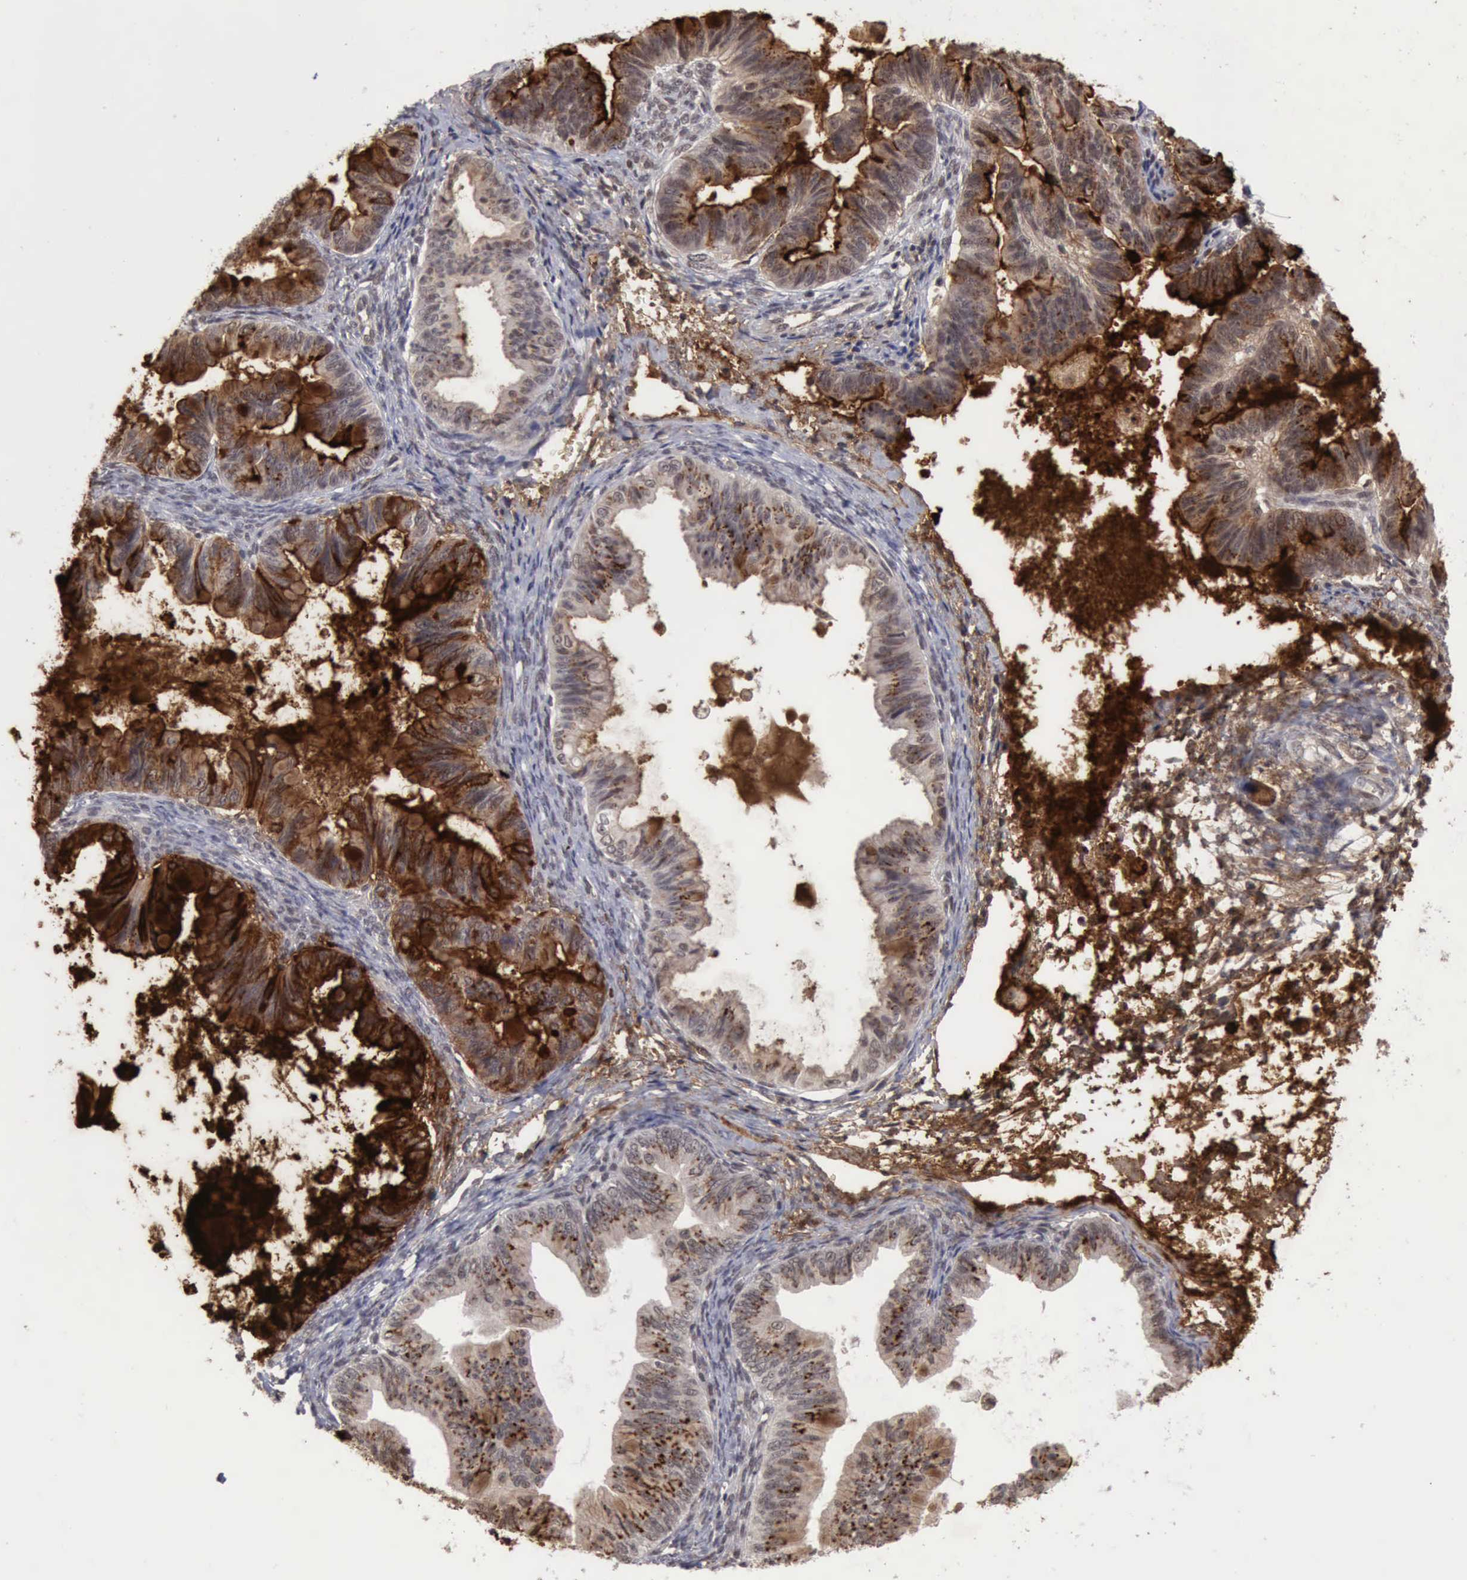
{"staining": {"intensity": "moderate", "quantity": ">75%", "location": "cytoplasmic/membranous"}, "tissue": "ovarian cancer", "cell_type": "Tumor cells", "image_type": "cancer", "snomed": [{"axis": "morphology", "description": "Cystadenocarcinoma, mucinous, NOS"}, {"axis": "topography", "description": "Ovary"}], "caption": "Immunohistochemistry (IHC) staining of ovarian cancer (mucinous cystadenocarcinoma), which exhibits medium levels of moderate cytoplasmic/membranous positivity in approximately >75% of tumor cells indicating moderate cytoplasmic/membranous protein positivity. The staining was performed using DAB (brown) for protein detection and nuclei were counterstained in hematoxylin (blue).", "gene": "CDKN2A", "patient": {"sex": "female", "age": 36}}